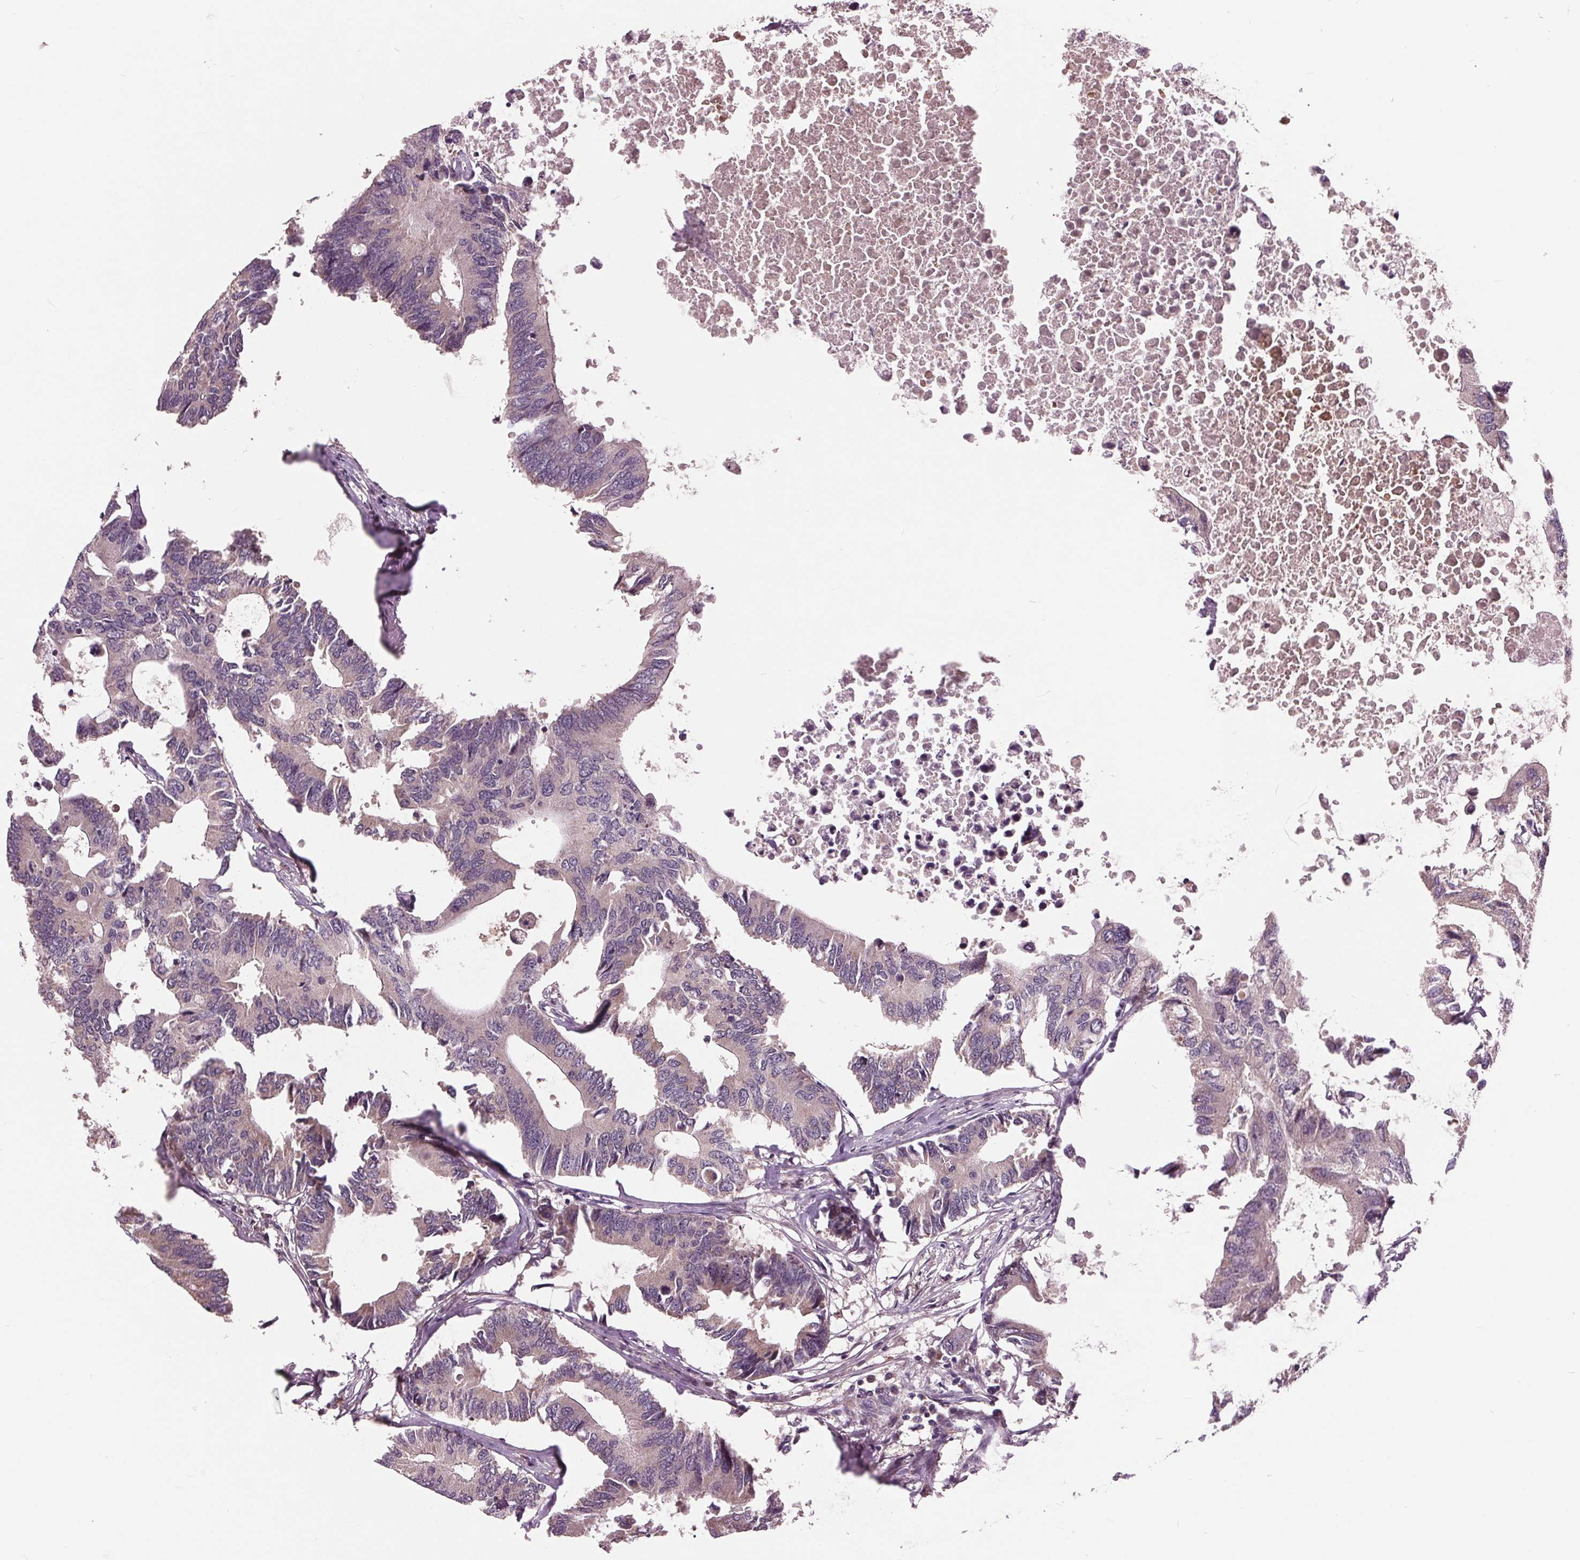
{"staining": {"intensity": "negative", "quantity": "none", "location": "none"}, "tissue": "colorectal cancer", "cell_type": "Tumor cells", "image_type": "cancer", "snomed": [{"axis": "morphology", "description": "Adenocarcinoma, NOS"}, {"axis": "topography", "description": "Colon"}], "caption": "The IHC photomicrograph has no significant expression in tumor cells of colorectal adenocarcinoma tissue.", "gene": "MAPK8", "patient": {"sex": "male", "age": 71}}